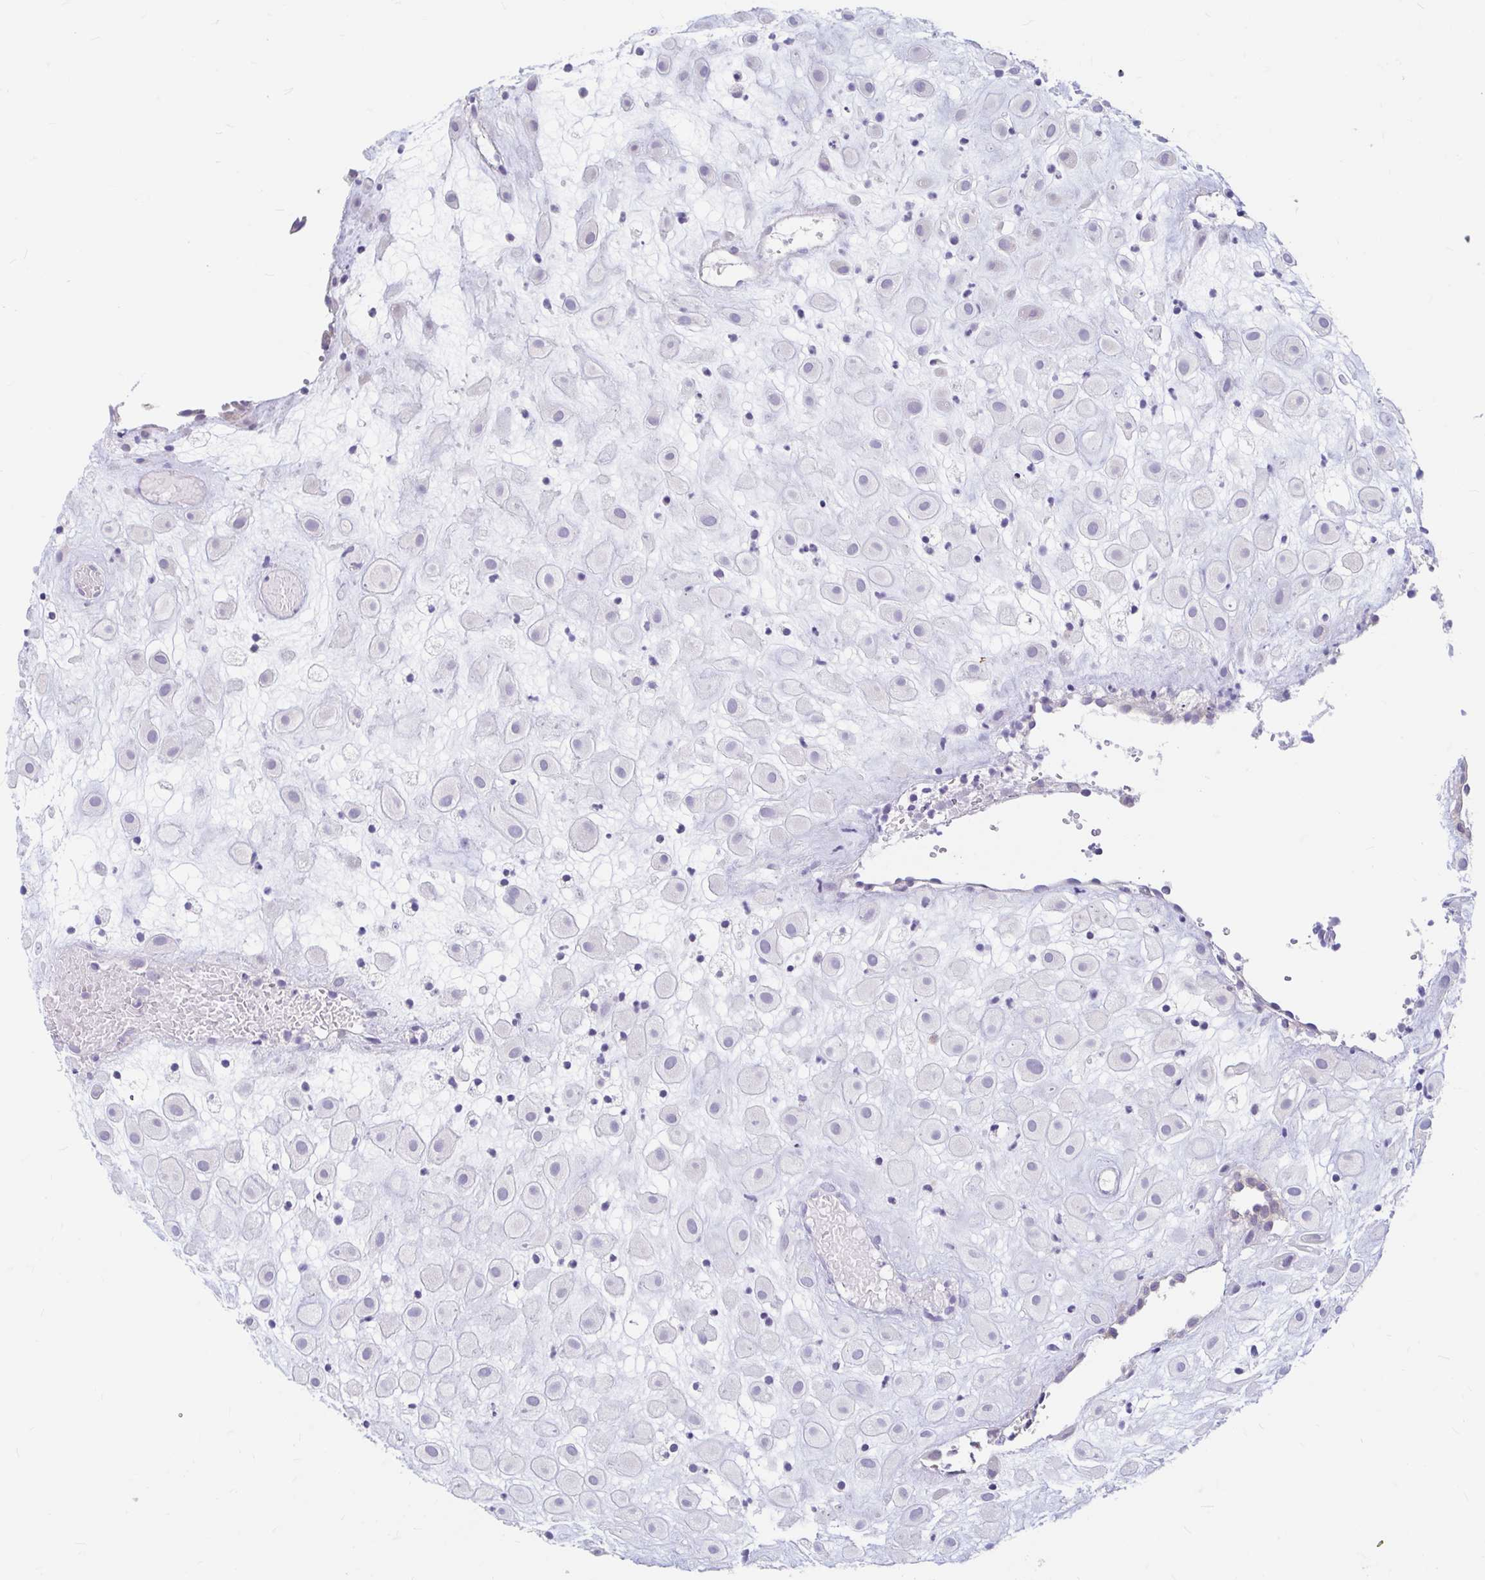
{"staining": {"intensity": "negative", "quantity": "none", "location": "none"}, "tissue": "placenta", "cell_type": "Decidual cells", "image_type": "normal", "snomed": [{"axis": "morphology", "description": "Normal tissue, NOS"}, {"axis": "topography", "description": "Placenta"}], "caption": "An immunohistochemistry (IHC) photomicrograph of benign placenta is shown. There is no staining in decidual cells of placenta. (Stains: DAB (3,3'-diaminobenzidine) immunohistochemistry with hematoxylin counter stain, Microscopy: brightfield microscopy at high magnification).", "gene": "ADH1A", "patient": {"sex": "female", "age": 24}}